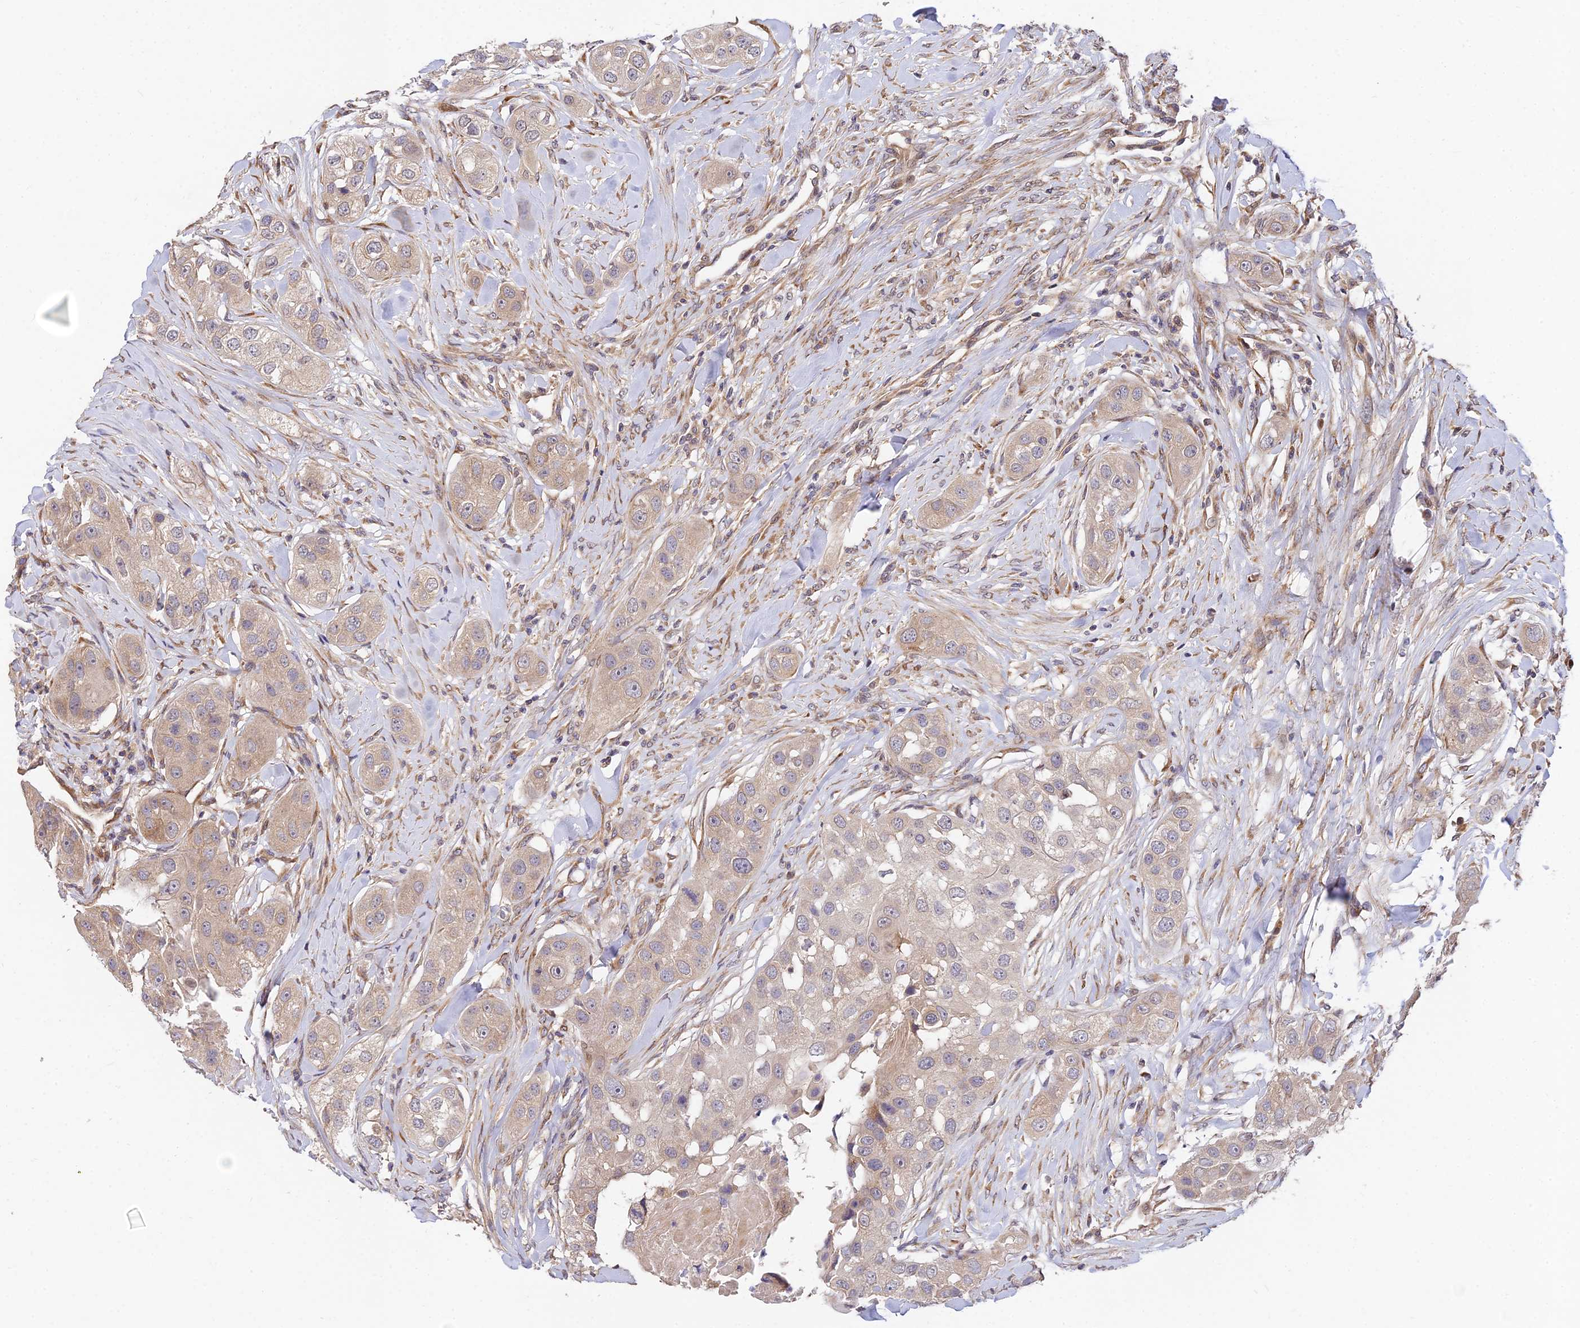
{"staining": {"intensity": "weak", "quantity": ">75%", "location": "cytoplasmic/membranous"}, "tissue": "head and neck cancer", "cell_type": "Tumor cells", "image_type": "cancer", "snomed": [{"axis": "morphology", "description": "Normal tissue, NOS"}, {"axis": "morphology", "description": "Squamous cell carcinoma, NOS"}, {"axis": "topography", "description": "Skeletal muscle"}, {"axis": "topography", "description": "Head-Neck"}], "caption": "Tumor cells reveal low levels of weak cytoplasmic/membranous positivity in approximately >75% of cells in head and neck cancer (squamous cell carcinoma).", "gene": "ARL8B", "patient": {"sex": "male", "age": 51}}